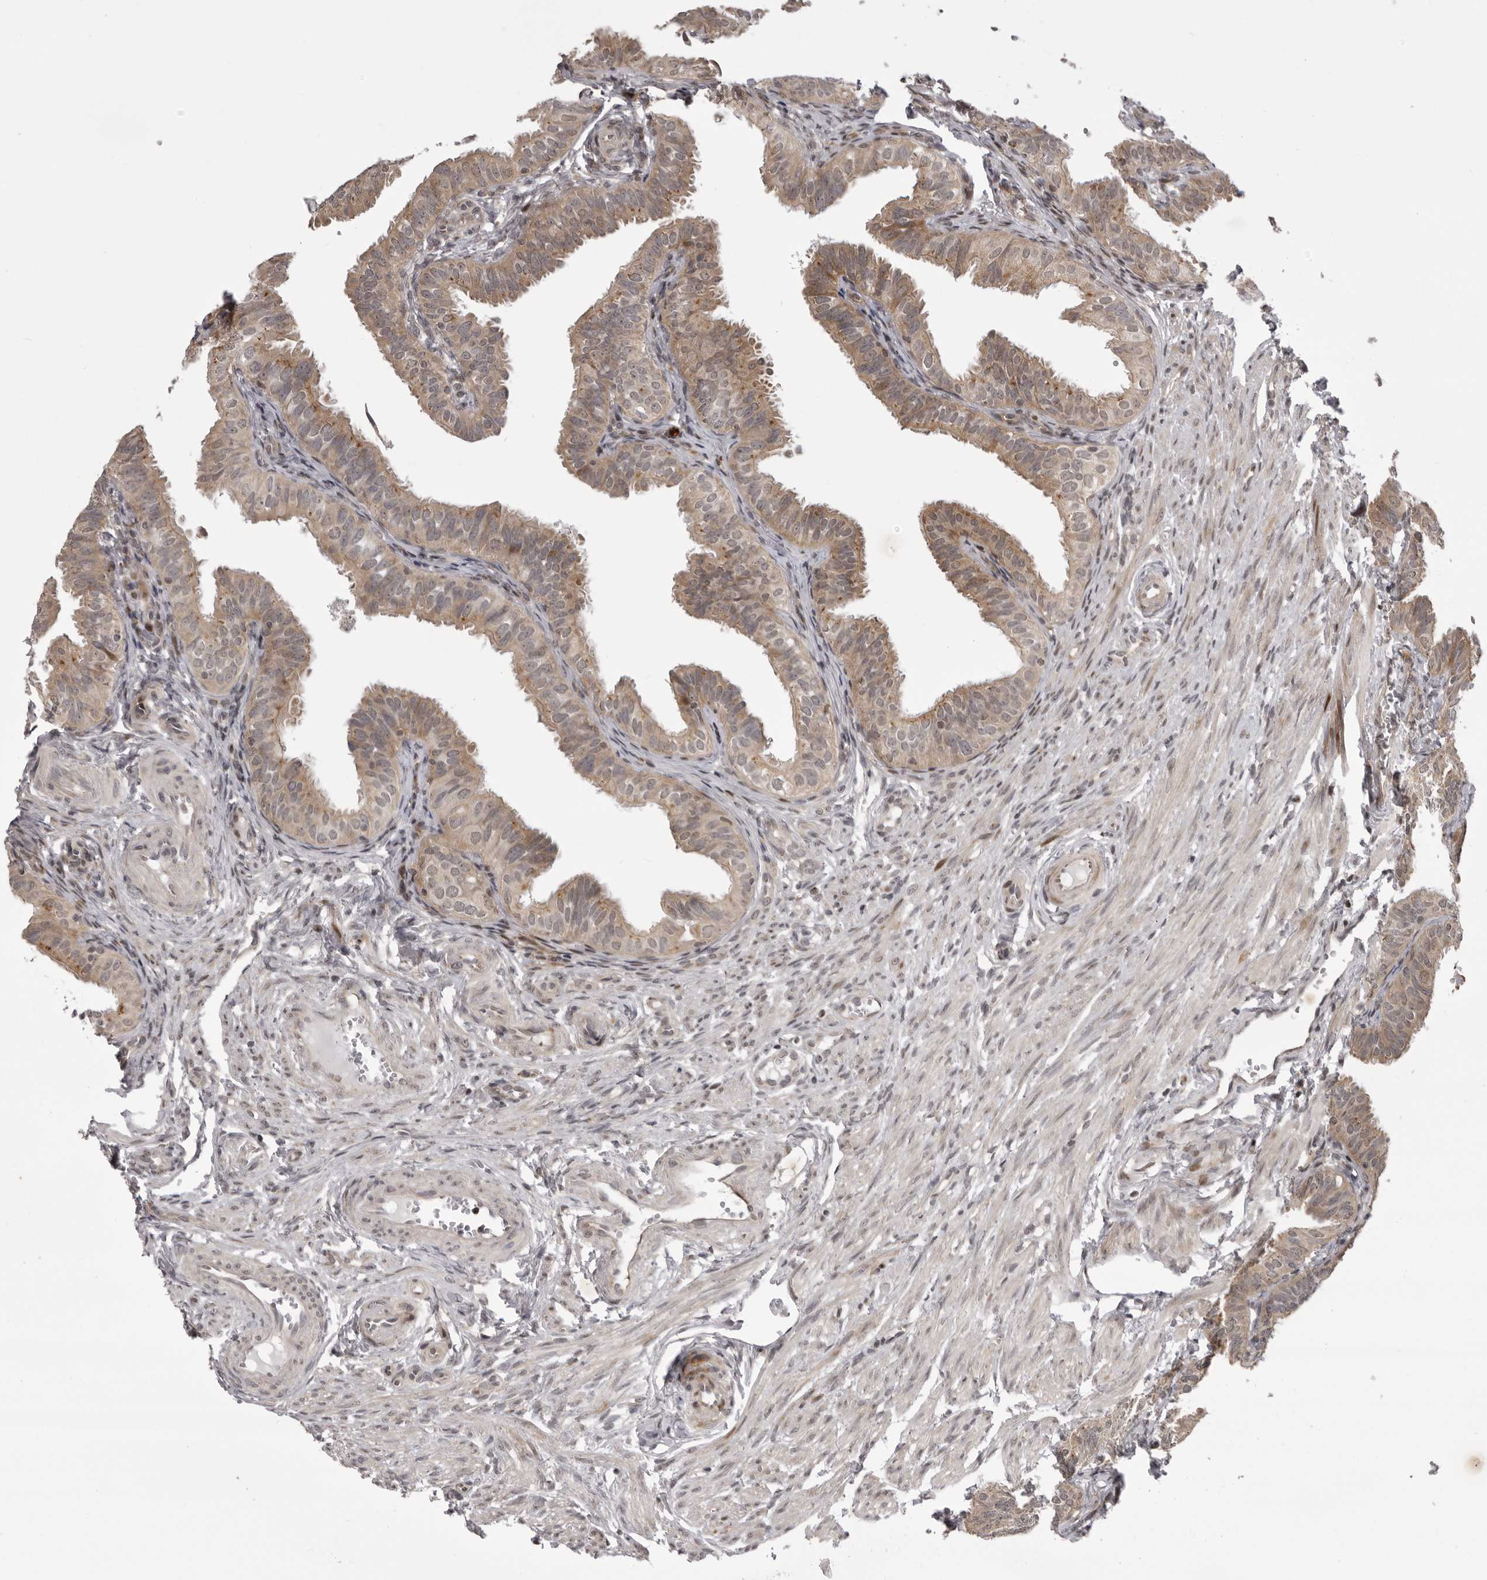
{"staining": {"intensity": "moderate", "quantity": "25%-75%", "location": "cytoplasmic/membranous"}, "tissue": "fallopian tube", "cell_type": "Glandular cells", "image_type": "normal", "snomed": [{"axis": "morphology", "description": "Normal tissue, NOS"}, {"axis": "topography", "description": "Fallopian tube"}], "caption": "Protein analysis of benign fallopian tube shows moderate cytoplasmic/membranous staining in approximately 25%-75% of glandular cells.", "gene": "C1orf109", "patient": {"sex": "female", "age": 35}}